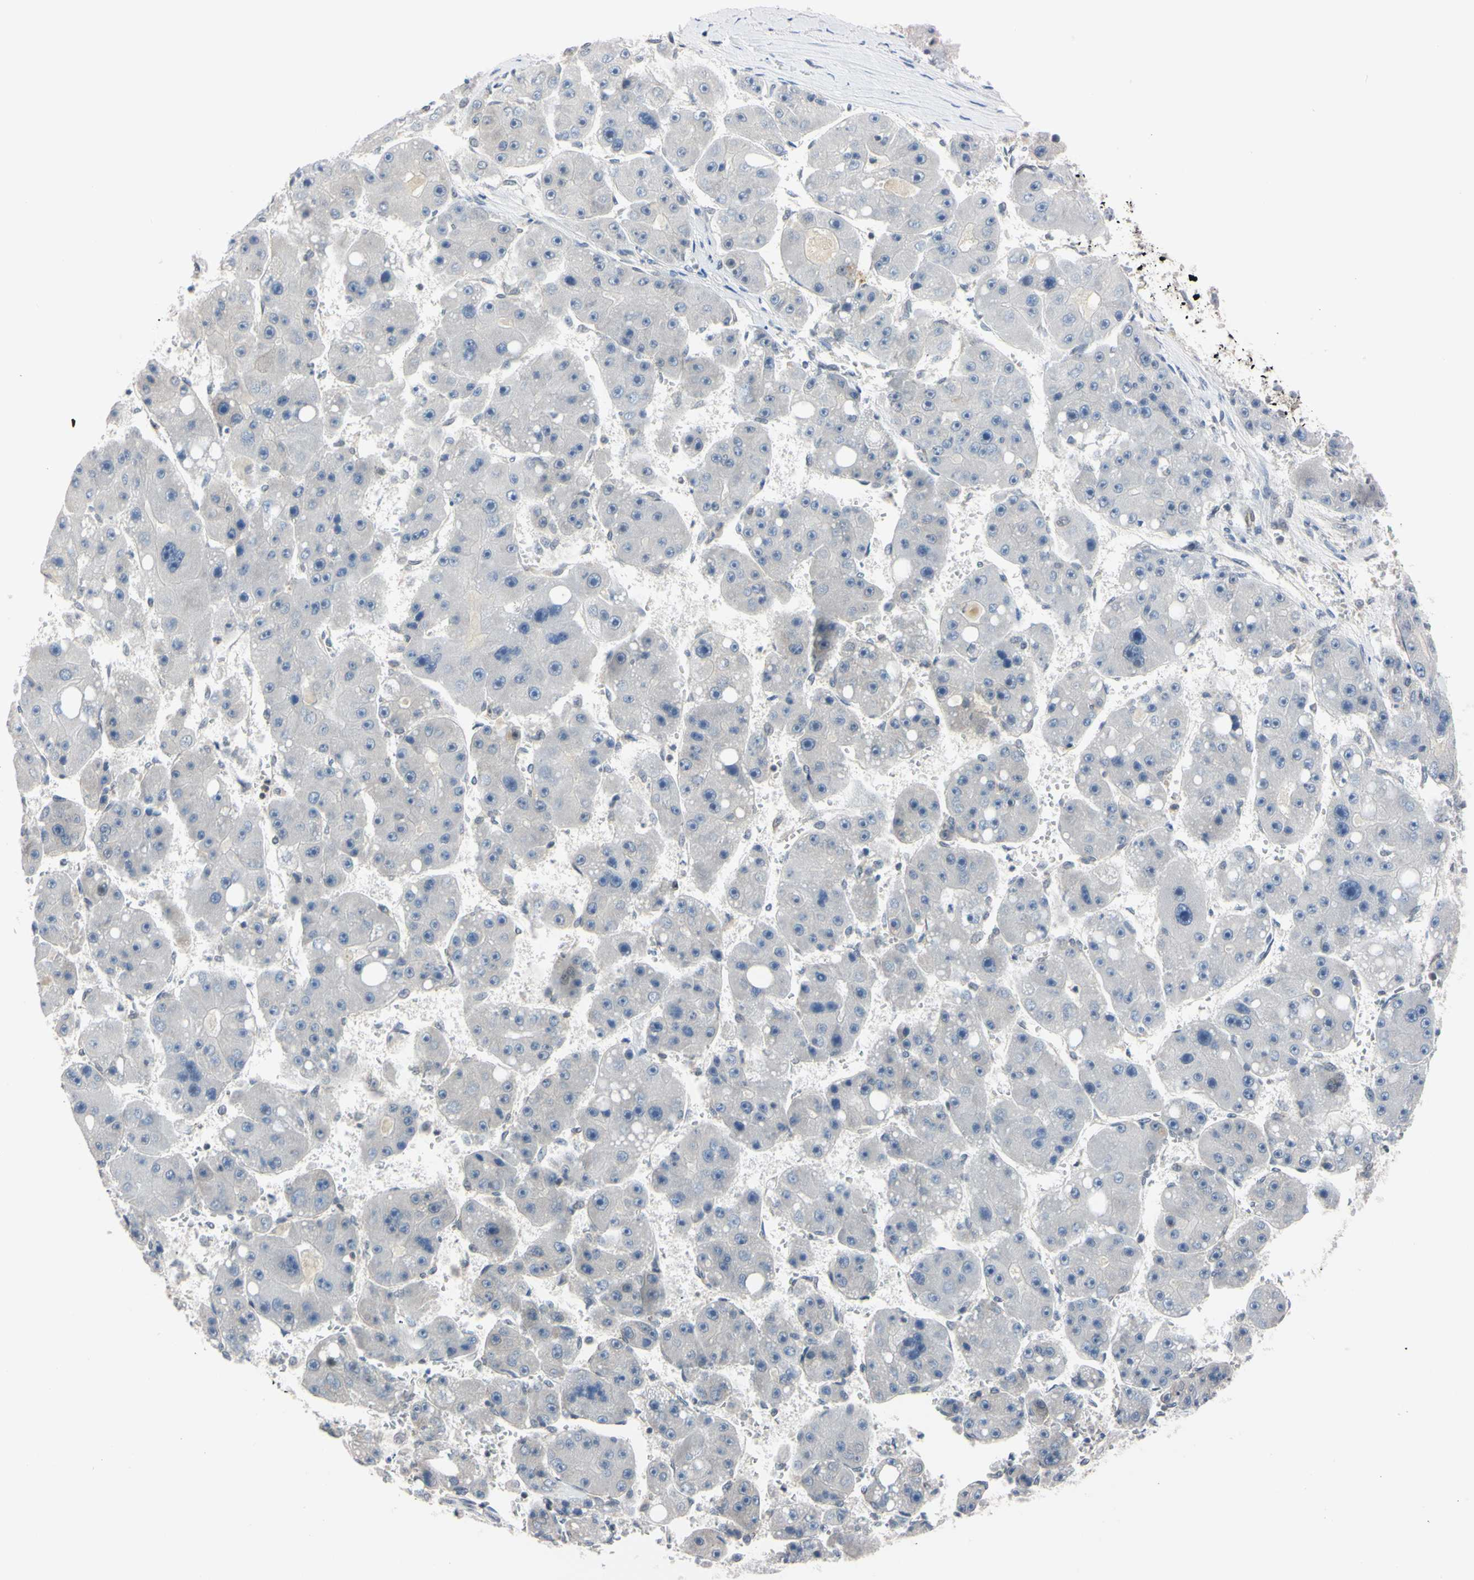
{"staining": {"intensity": "negative", "quantity": "none", "location": "none"}, "tissue": "liver cancer", "cell_type": "Tumor cells", "image_type": "cancer", "snomed": [{"axis": "morphology", "description": "Carcinoma, Hepatocellular, NOS"}, {"axis": "topography", "description": "Liver"}], "caption": "High power microscopy micrograph of an immunohistochemistry histopathology image of liver hepatocellular carcinoma, revealing no significant positivity in tumor cells. (Immunohistochemistry (ihc), brightfield microscopy, high magnification).", "gene": "UBE2I", "patient": {"sex": "female", "age": 61}}